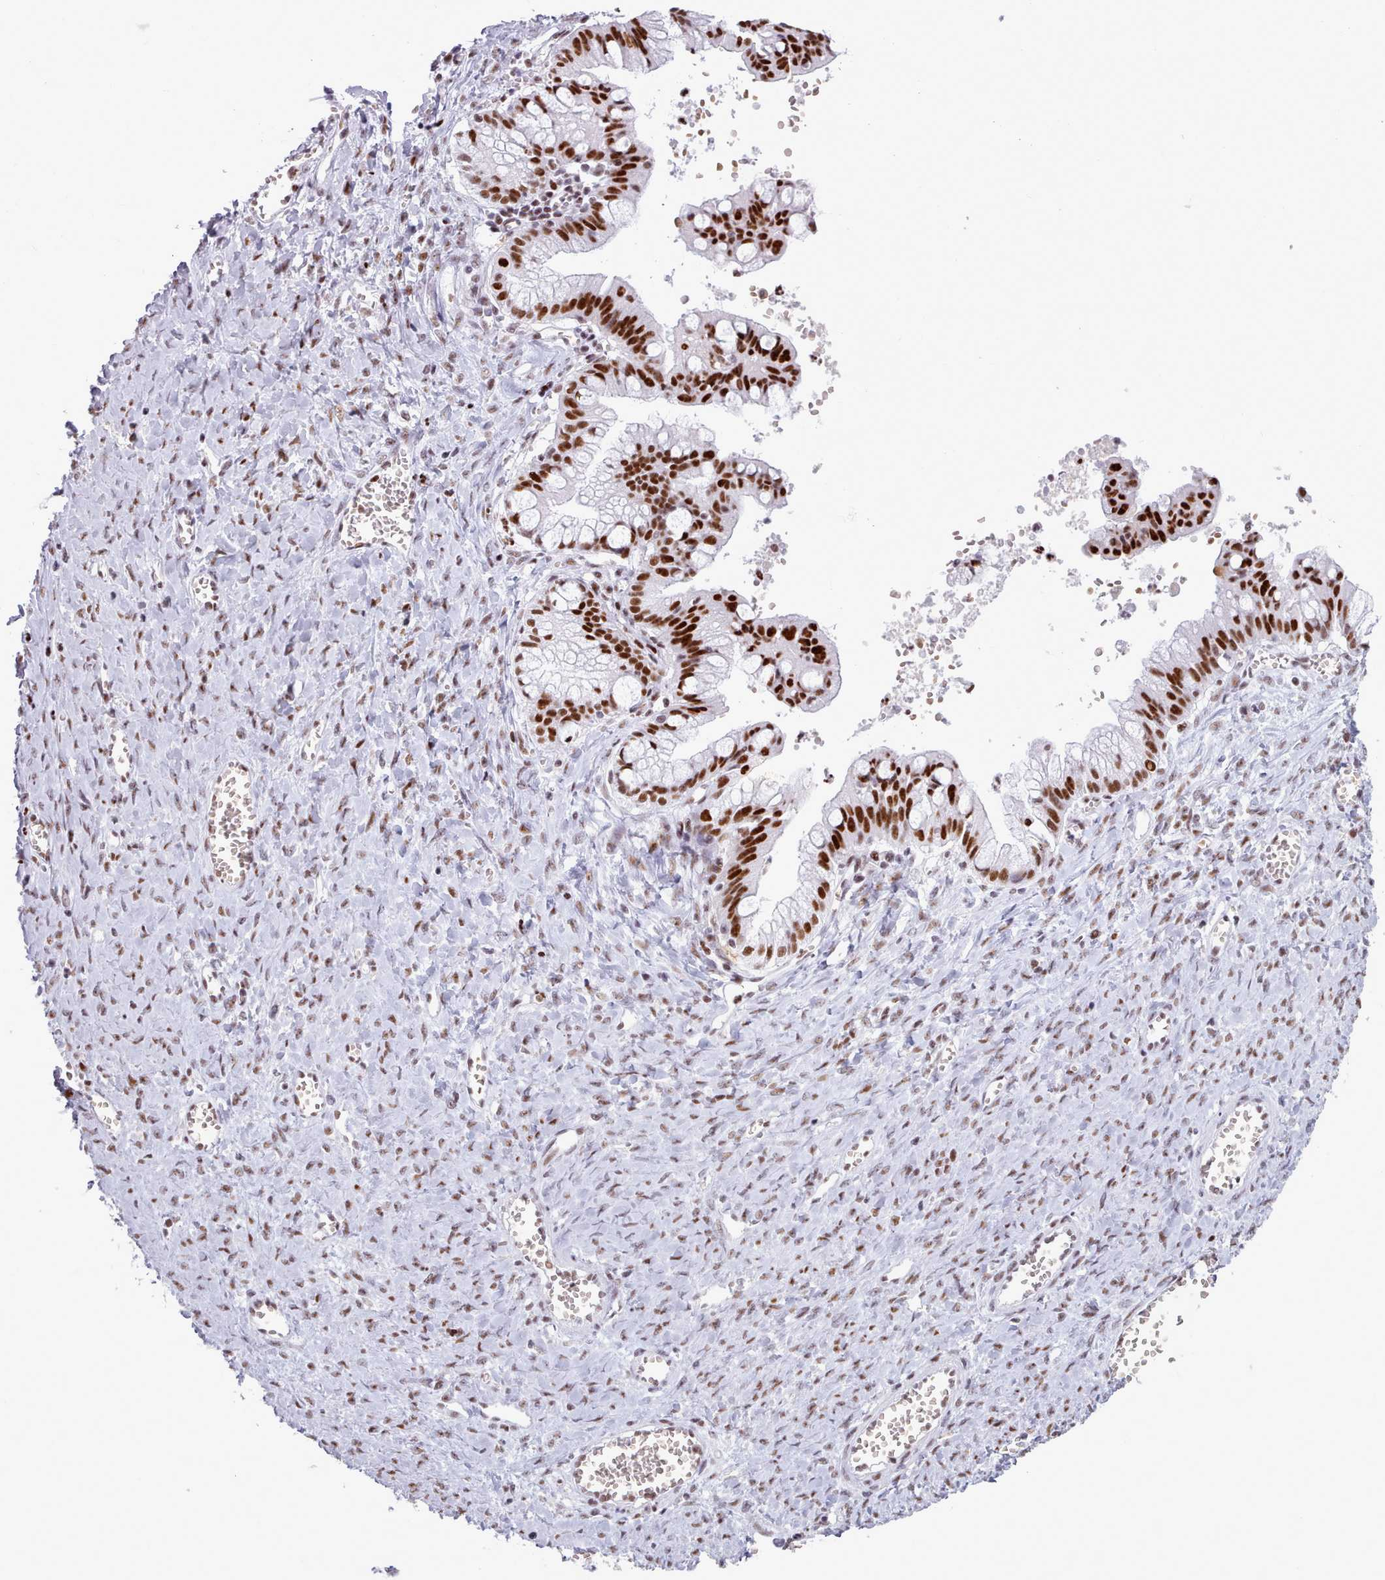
{"staining": {"intensity": "strong", "quantity": ">75%", "location": "nuclear"}, "tissue": "ovarian cancer", "cell_type": "Tumor cells", "image_type": "cancer", "snomed": [{"axis": "morphology", "description": "Cystadenocarcinoma, mucinous, NOS"}, {"axis": "topography", "description": "Ovary"}], "caption": "Tumor cells demonstrate strong nuclear staining in about >75% of cells in ovarian mucinous cystadenocarcinoma. (Stains: DAB in brown, nuclei in blue, Microscopy: brightfield microscopy at high magnification).", "gene": "SRSF4", "patient": {"sex": "female", "age": 70}}